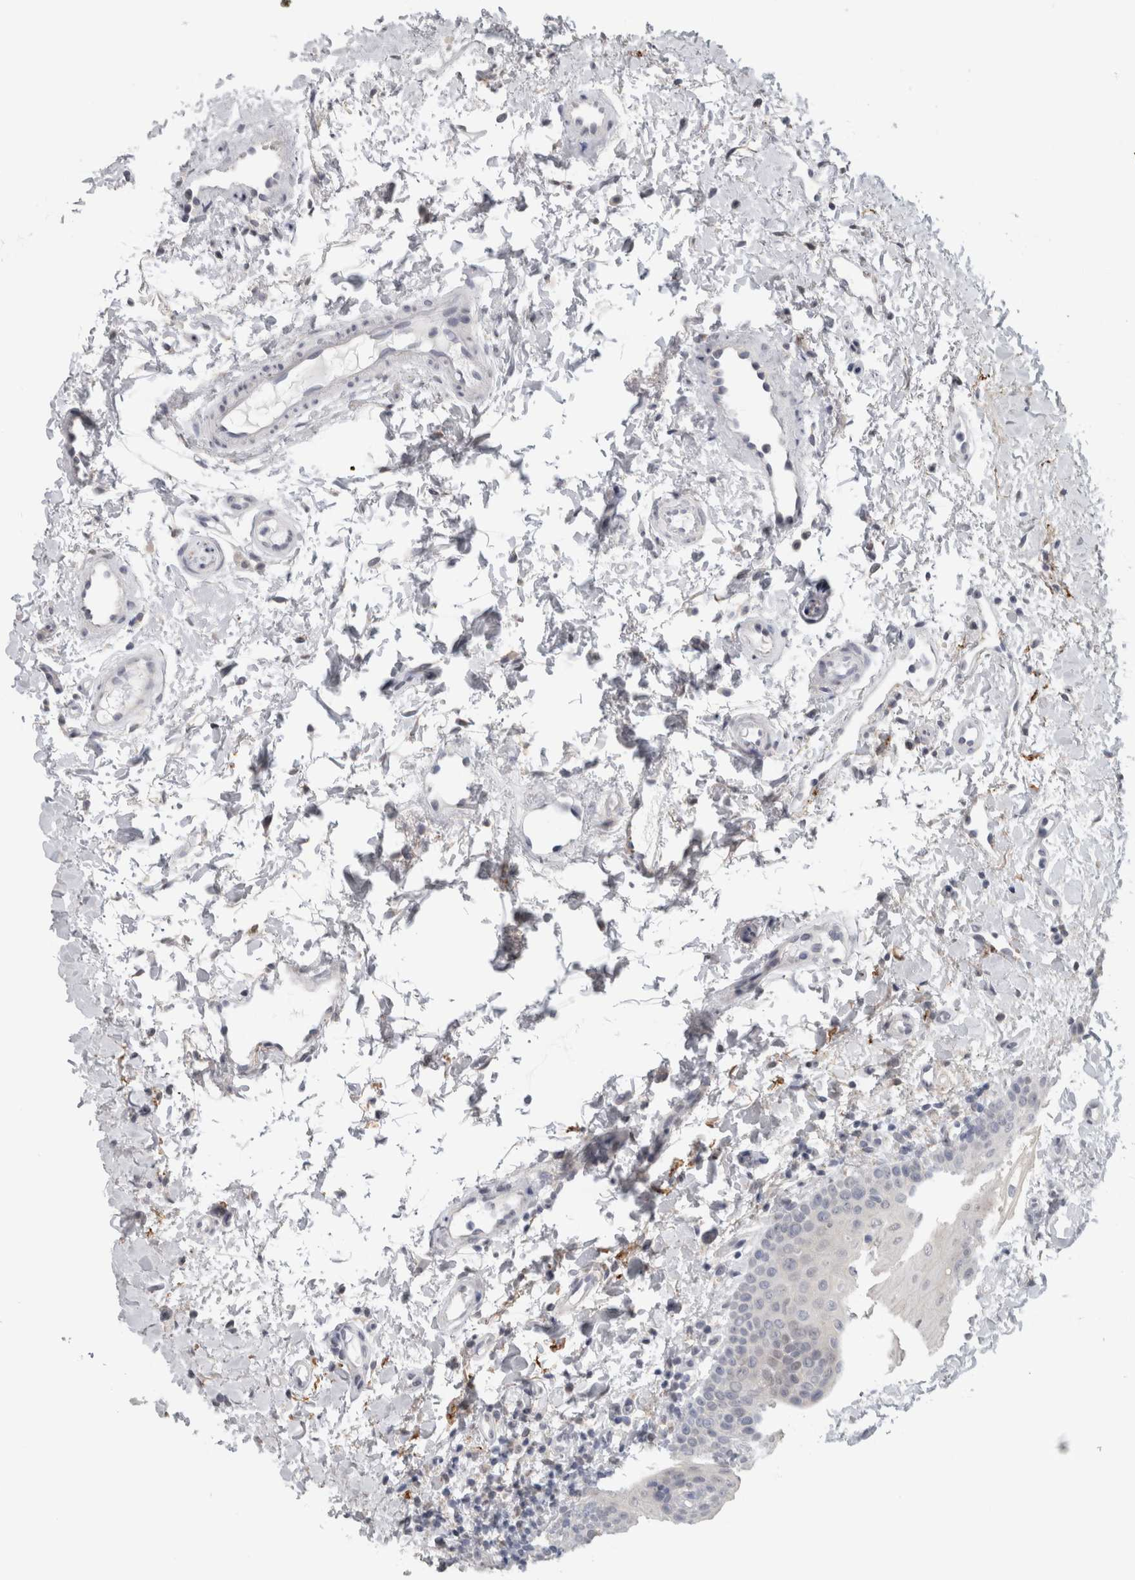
{"staining": {"intensity": "negative", "quantity": "none", "location": "none"}, "tissue": "oral mucosa", "cell_type": "Squamous epithelial cells", "image_type": "normal", "snomed": [{"axis": "morphology", "description": "Normal tissue, NOS"}, {"axis": "topography", "description": "Skin"}, {"axis": "topography", "description": "Oral tissue"}], "caption": "This is a histopathology image of IHC staining of benign oral mucosa, which shows no positivity in squamous epithelial cells. The staining is performed using DAB brown chromogen with nuclei counter-stained in using hematoxylin.", "gene": "TMEM242", "patient": {"sex": "male", "age": 84}}